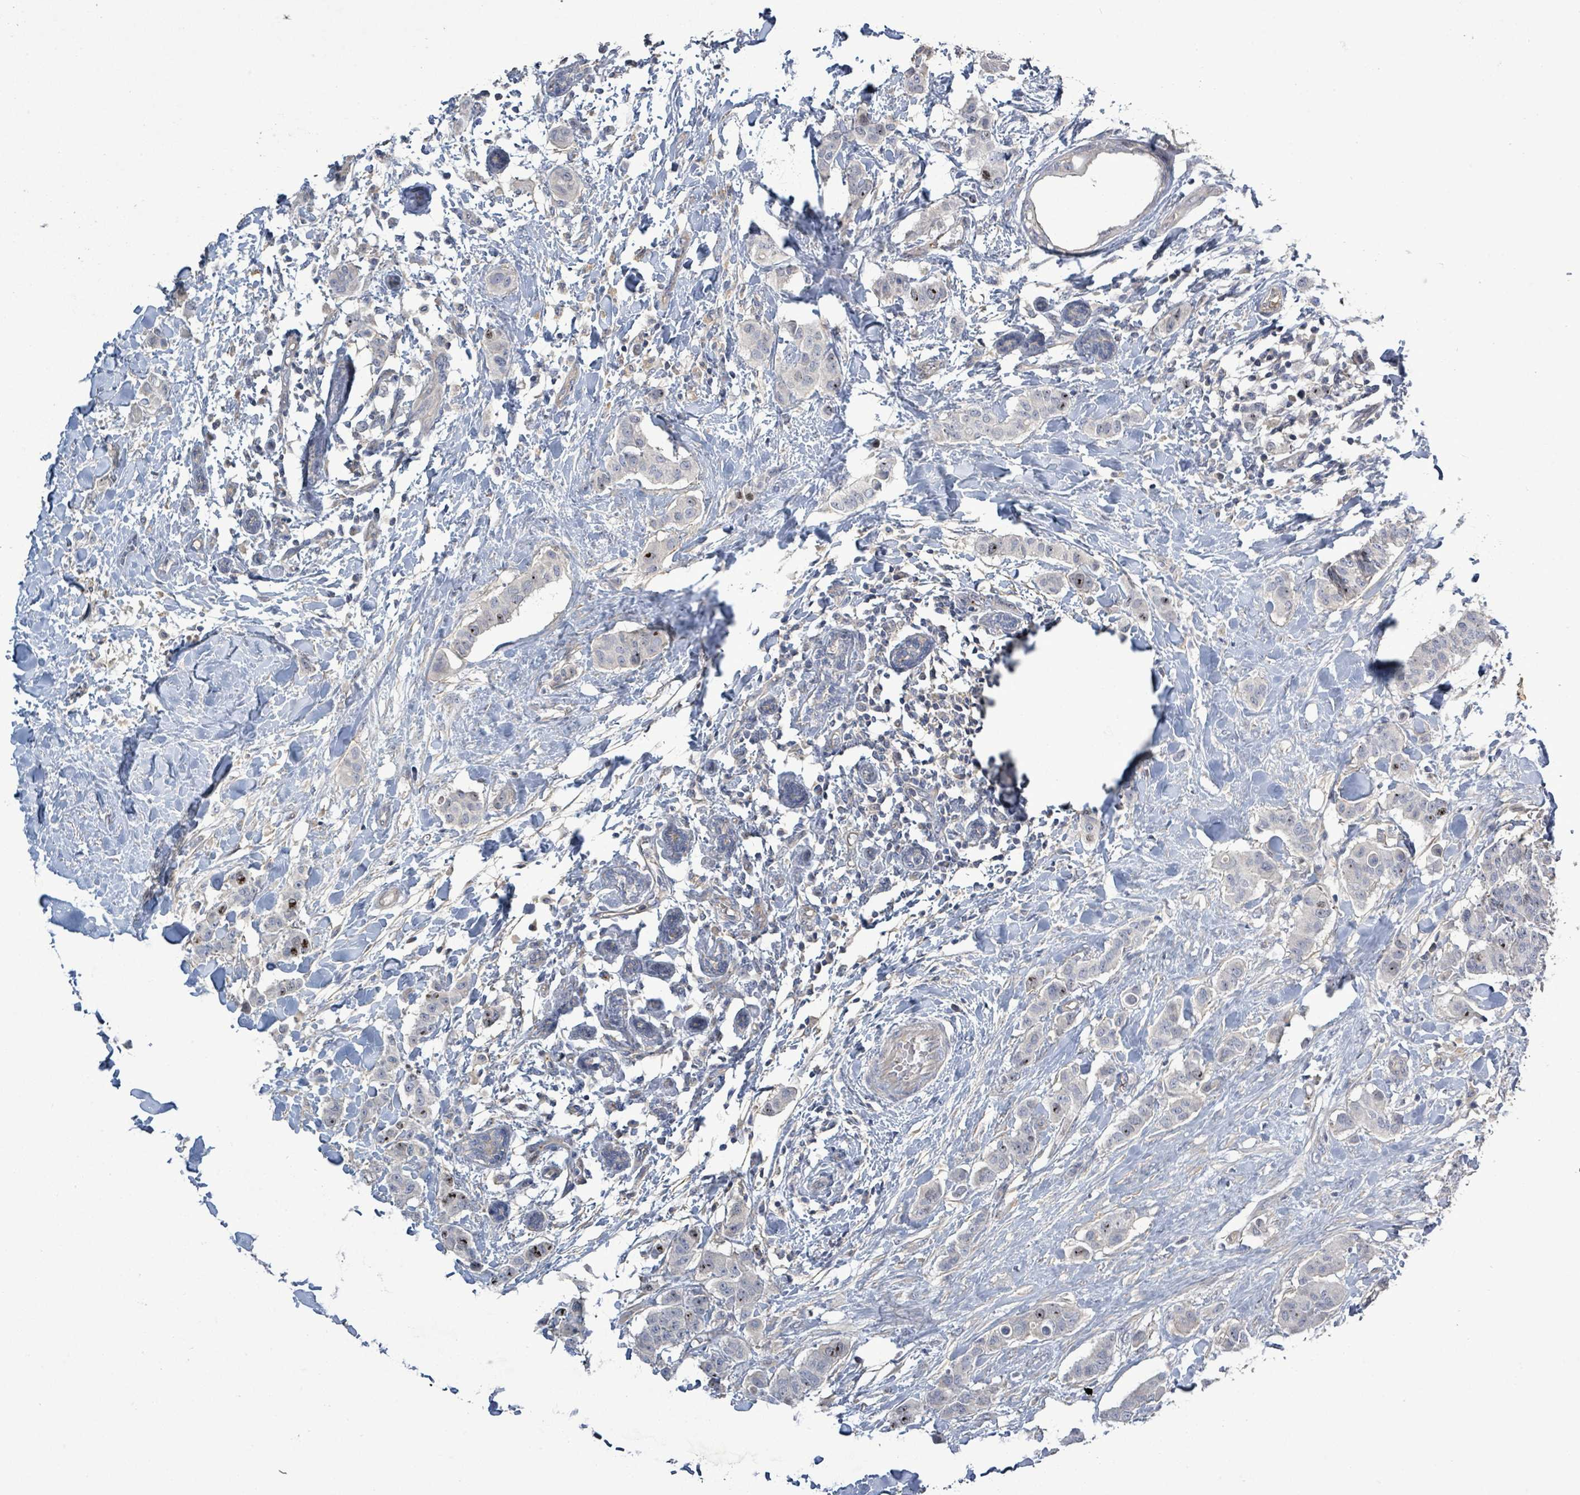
{"staining": {"intensity": "negative", "quantity": "none", "location": "none"}, "tissue": "breast cancer", "cell_type": "Tumor cells", "image_type": "cancer", "snomed": [{"axis": "morphology", "description": "Duct carcinoma"}, {"axis": "topography", "description": "Breast"}], "caption": "Breast intraductal carcinoma stained for a protein using immunohistochemistry exhibits no expression tumor cells.", "gene": "KRAS", "patient": {"sex": "female", "age": 40}}